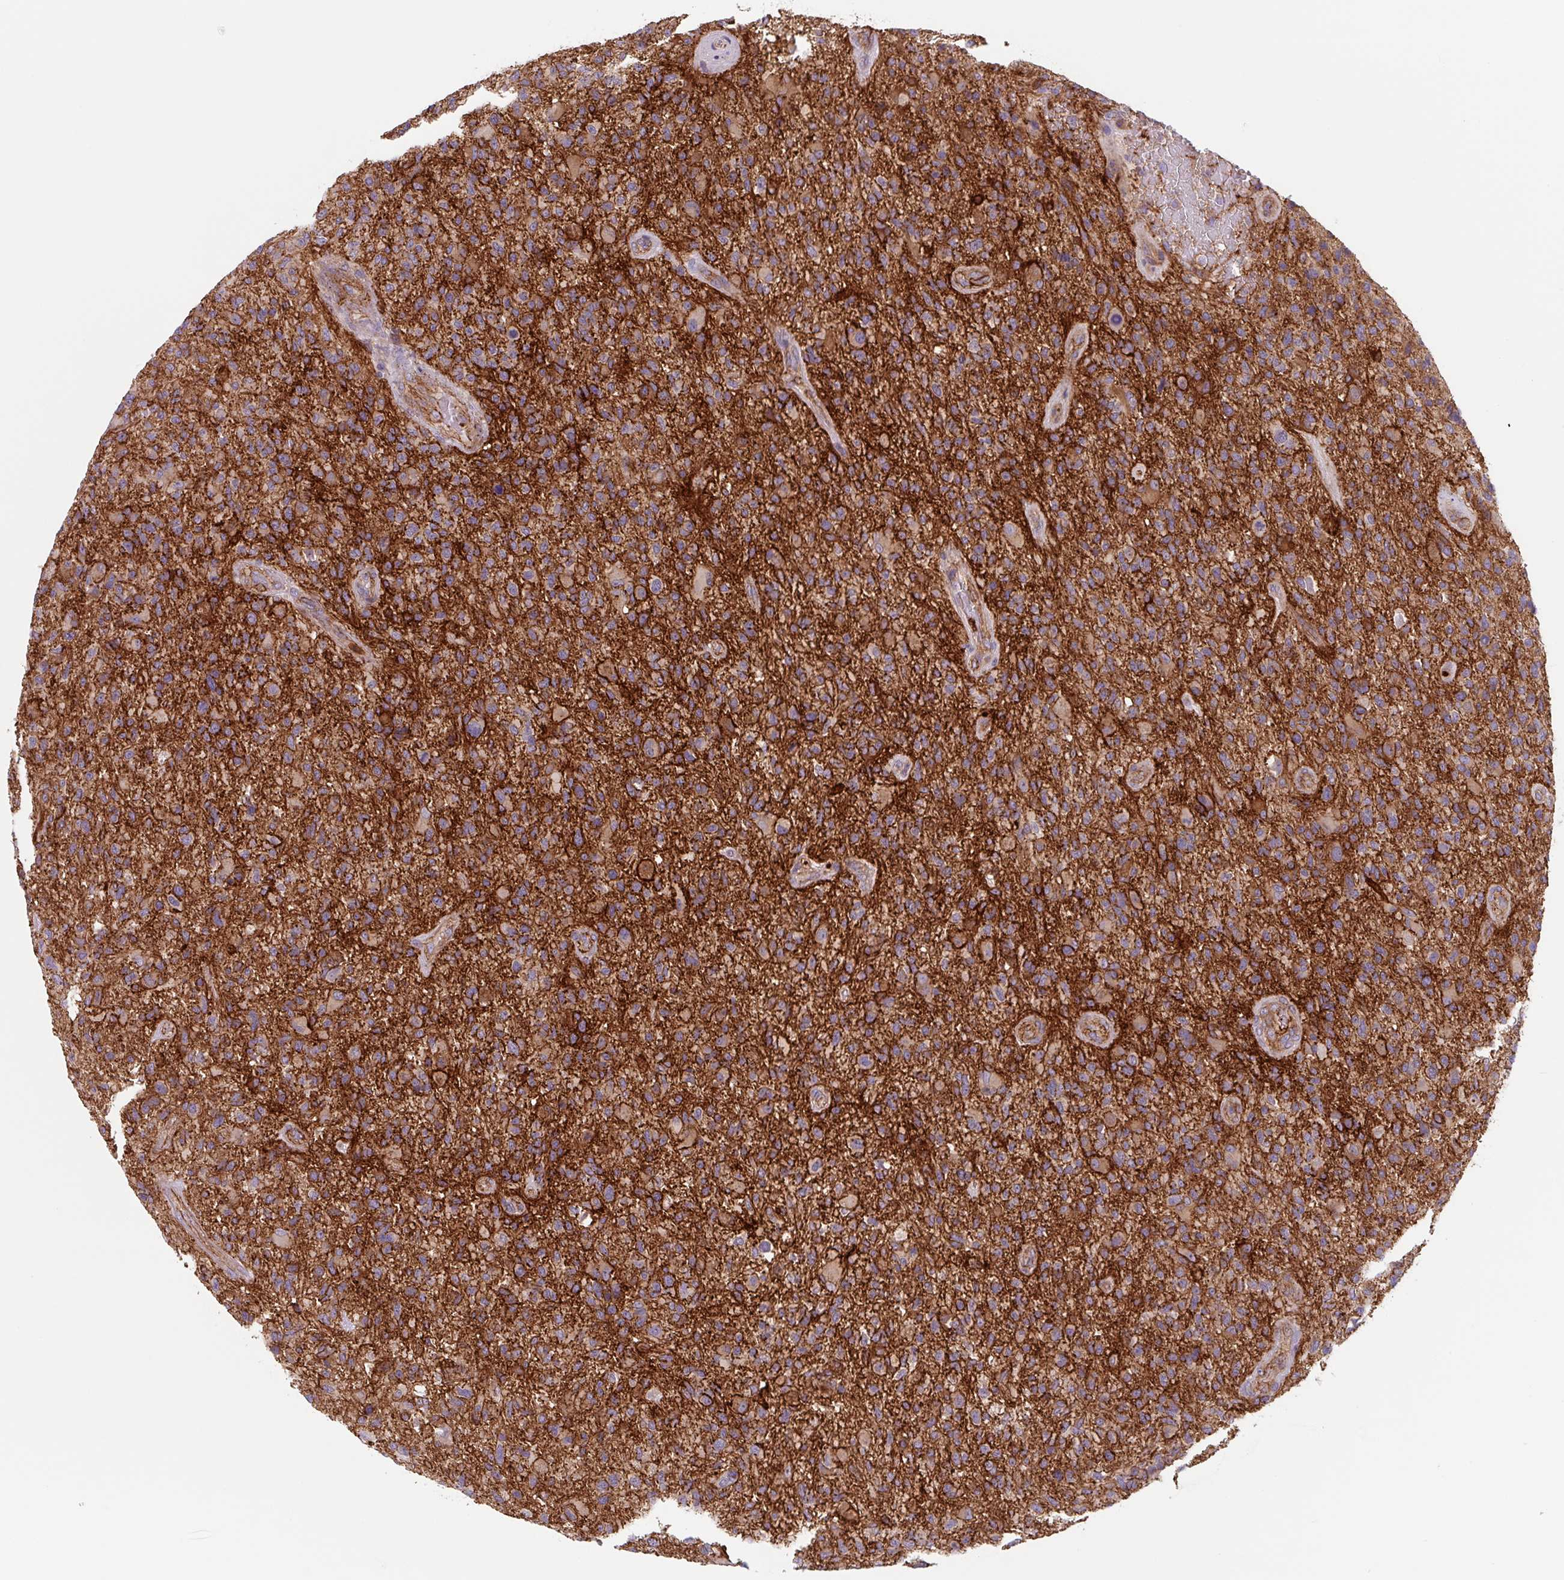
{"staining": {"intensity": "strong", "quantity": ">75%", "location": "cytoplasmic/membranous"}, "tissue": "glioma", "cell_type": "Tumor cells", "image_type": "cancer", "snomed": [{"axis": "morphology", "description": "Glioma, malignant, High grade"}, {"axis": "topography", "description": "Brain"}], "caption": "Human glioma stained with a brown dye reveals strong cytoplasmic/membranous positive positivity in about >75% of tumor cells.", "gene": "DHFR2", "patient": {"sex": "male", "age": 47}}